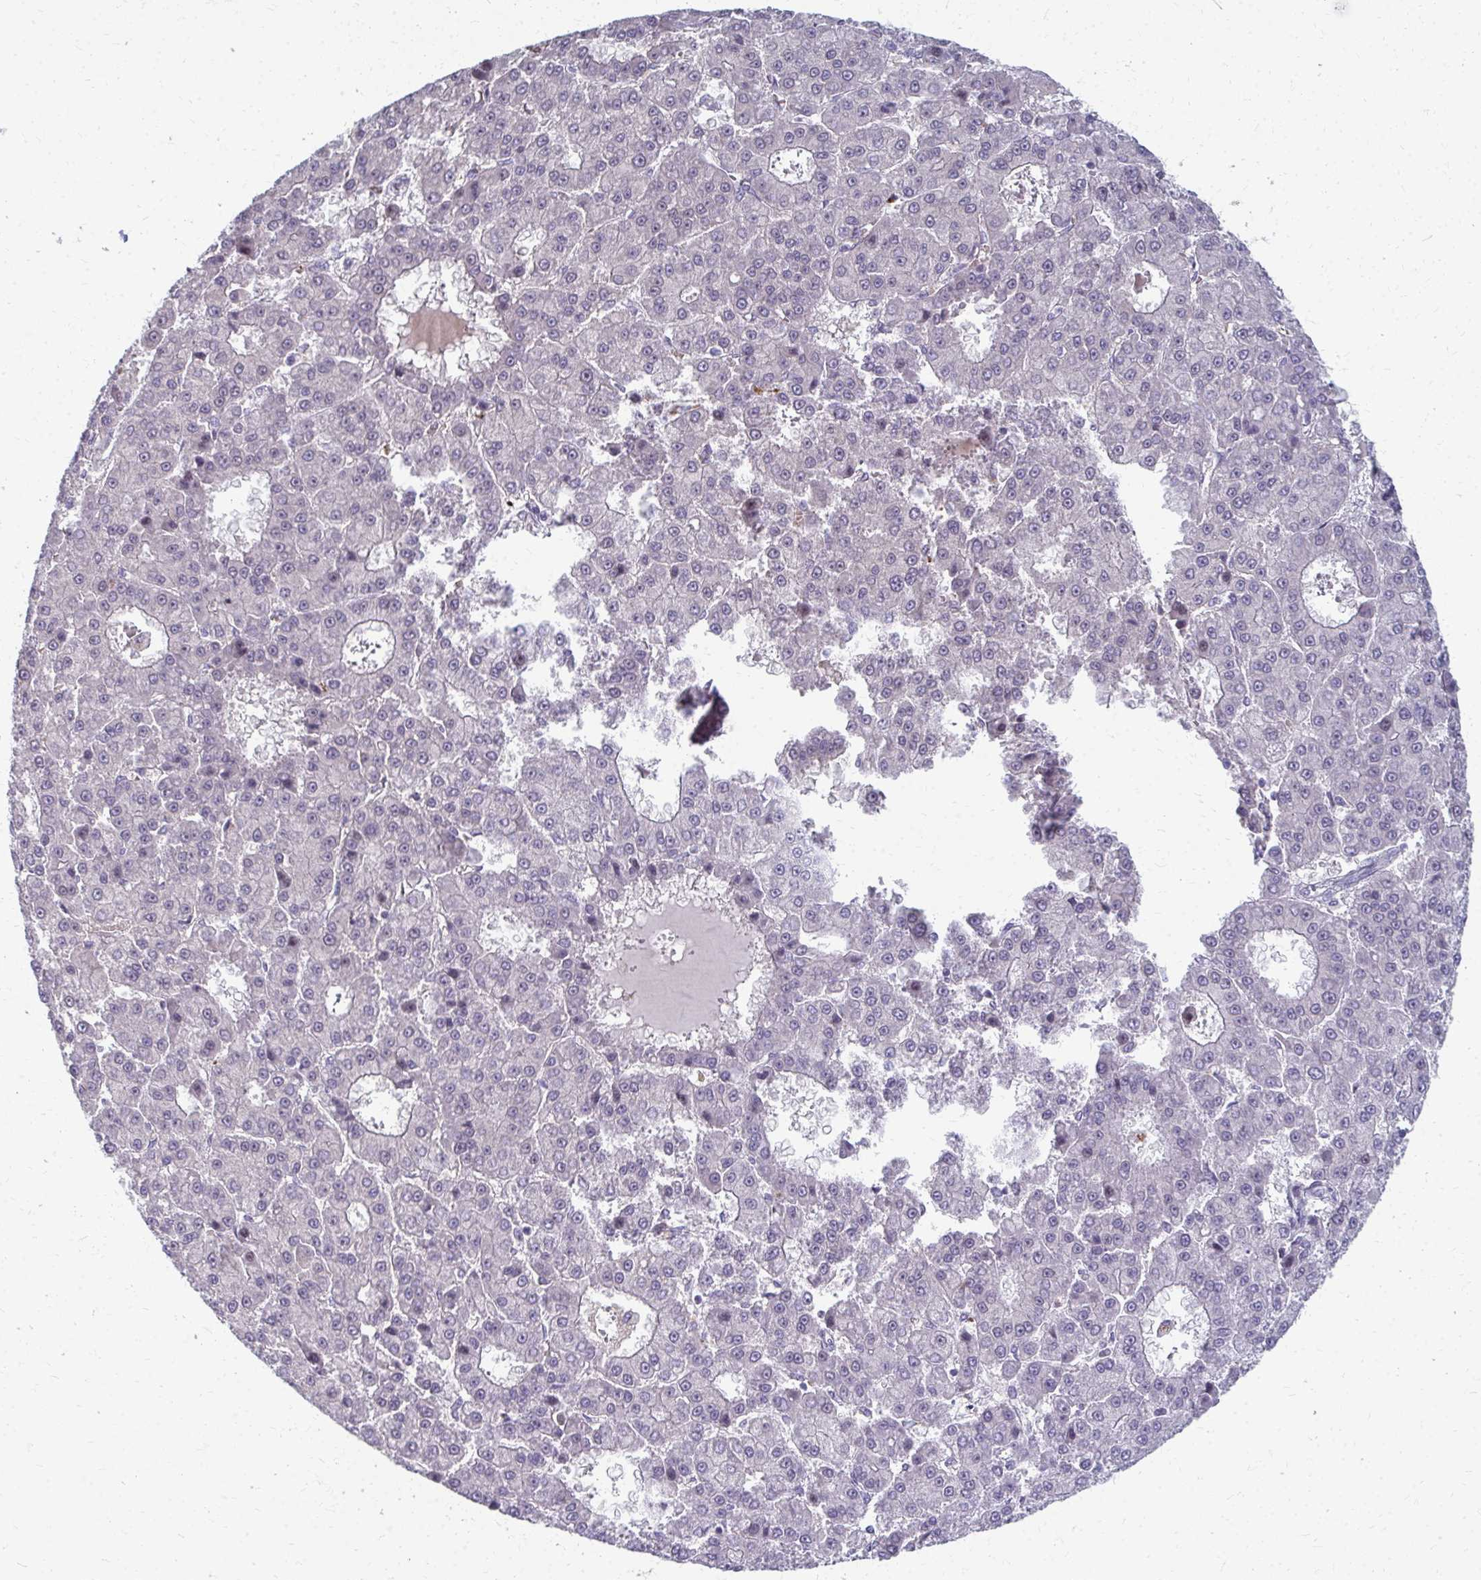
{"staining": {"intensity": "negative", "quantity": "none", "location": "none"}, "tissue": "liver cancer", "cell_type": "Tumor cells", "image_type": "cancer", "snomed": [{"axis": "morphology", "description": "Carcinoma, Hepatocellular, NOS"}, {"axis": "topography", "description": "Liver"}], "caption": "High power microscopy photomicrograph of an immunohistochemistry image of liver hepatocellular carcinoma, revealing no significant expression in tumor cells.", "gene": "NUDT16", "patient": {"sex": "male", "age": 70}}